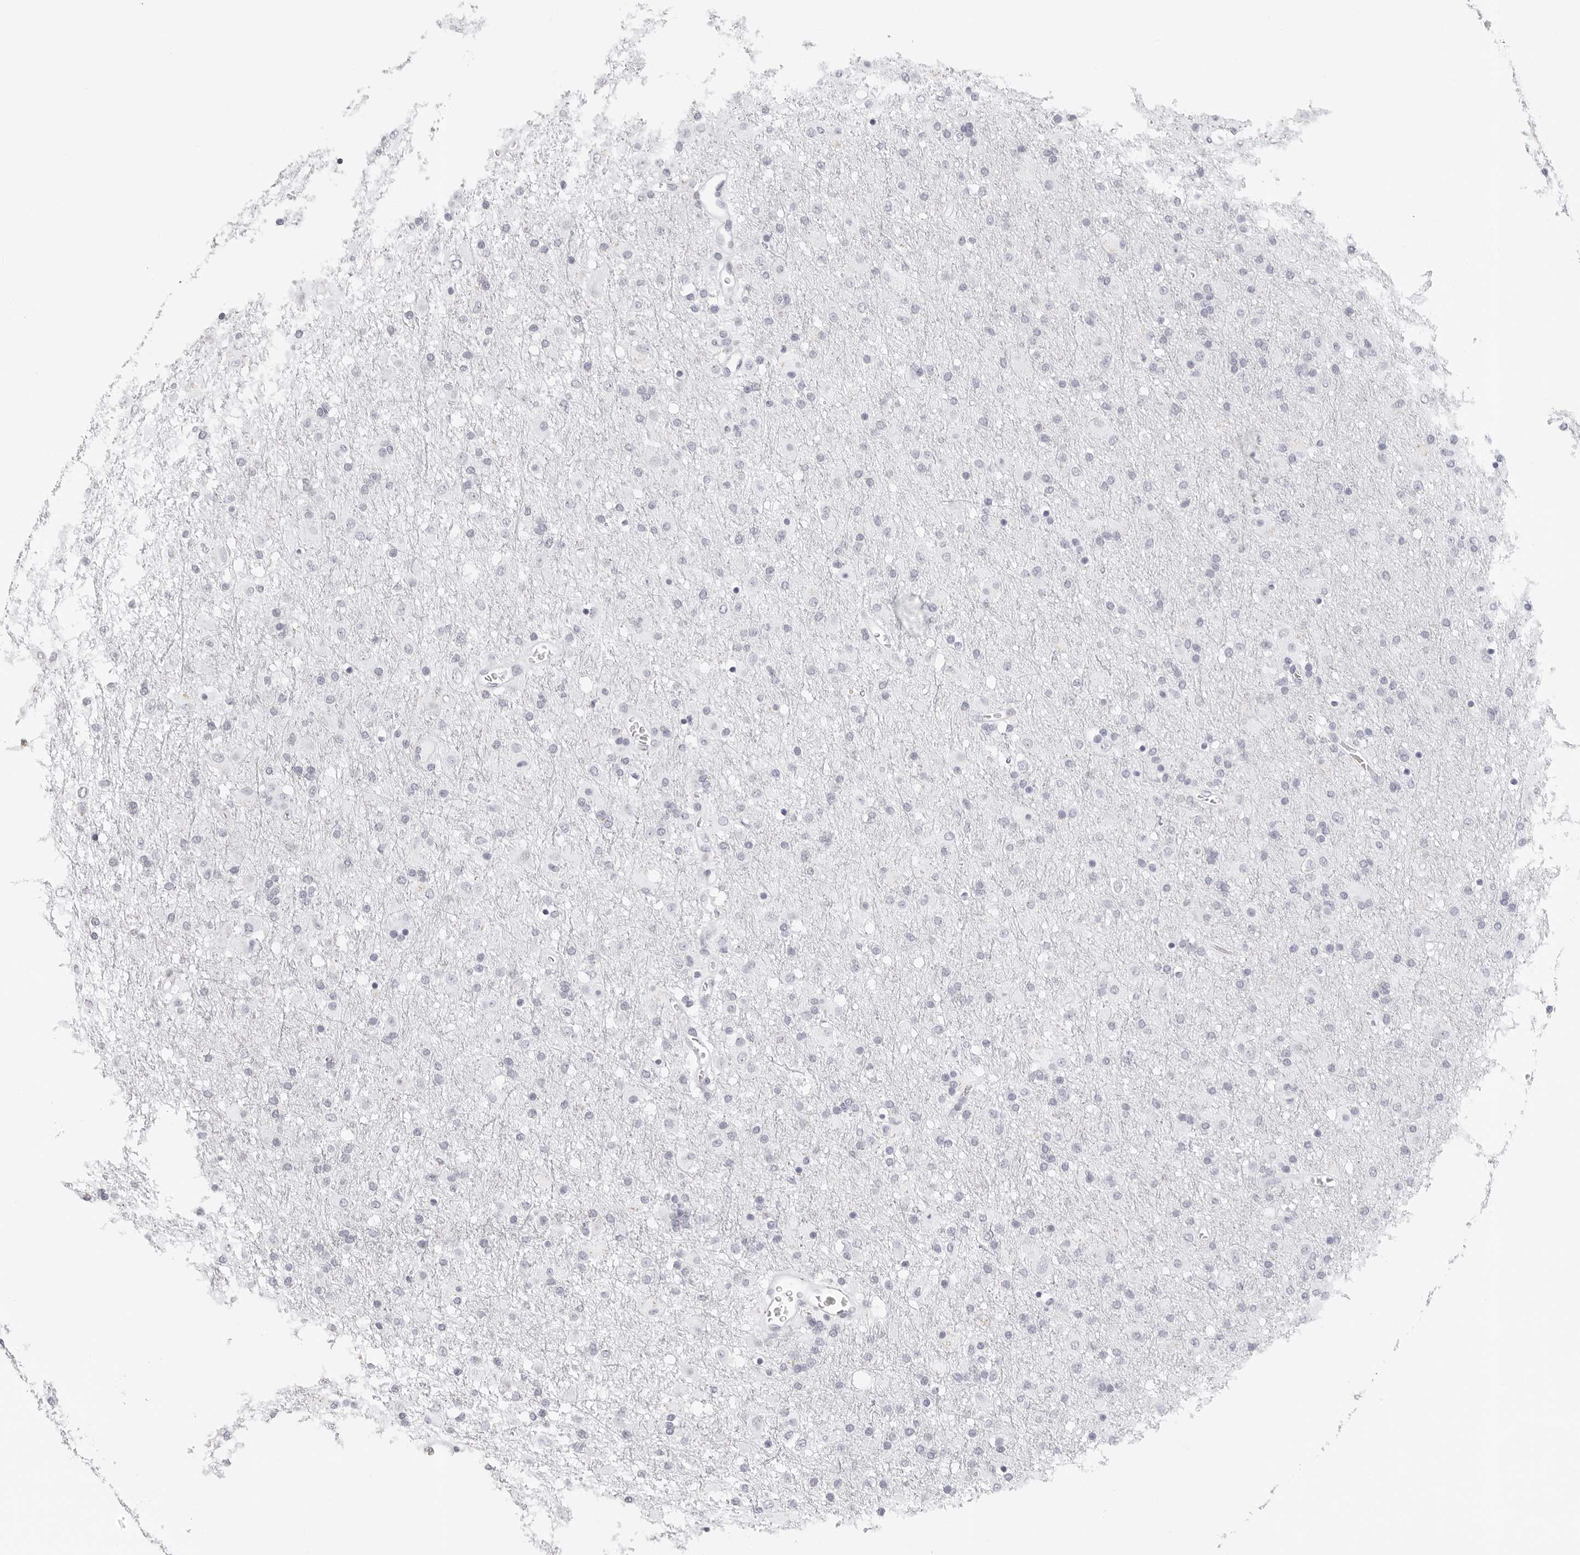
{"staining": {"intensity": "negative", "quantity": "none", "location": "none"}, "tissue": "glioma", "cell_type": "Tumor cells", "image_type": "cancer", "snomed": [{"axis": "morphology", "description": "Glioma, malignant, Low grade"}, {"axis": "topography", "description": "Brain"}], "caption": "Tumor cells show no significant protein staining in malignant glioma (low-grade).", "gene": "AGMAT", "patient": {"sex": "male", "age": 65}}